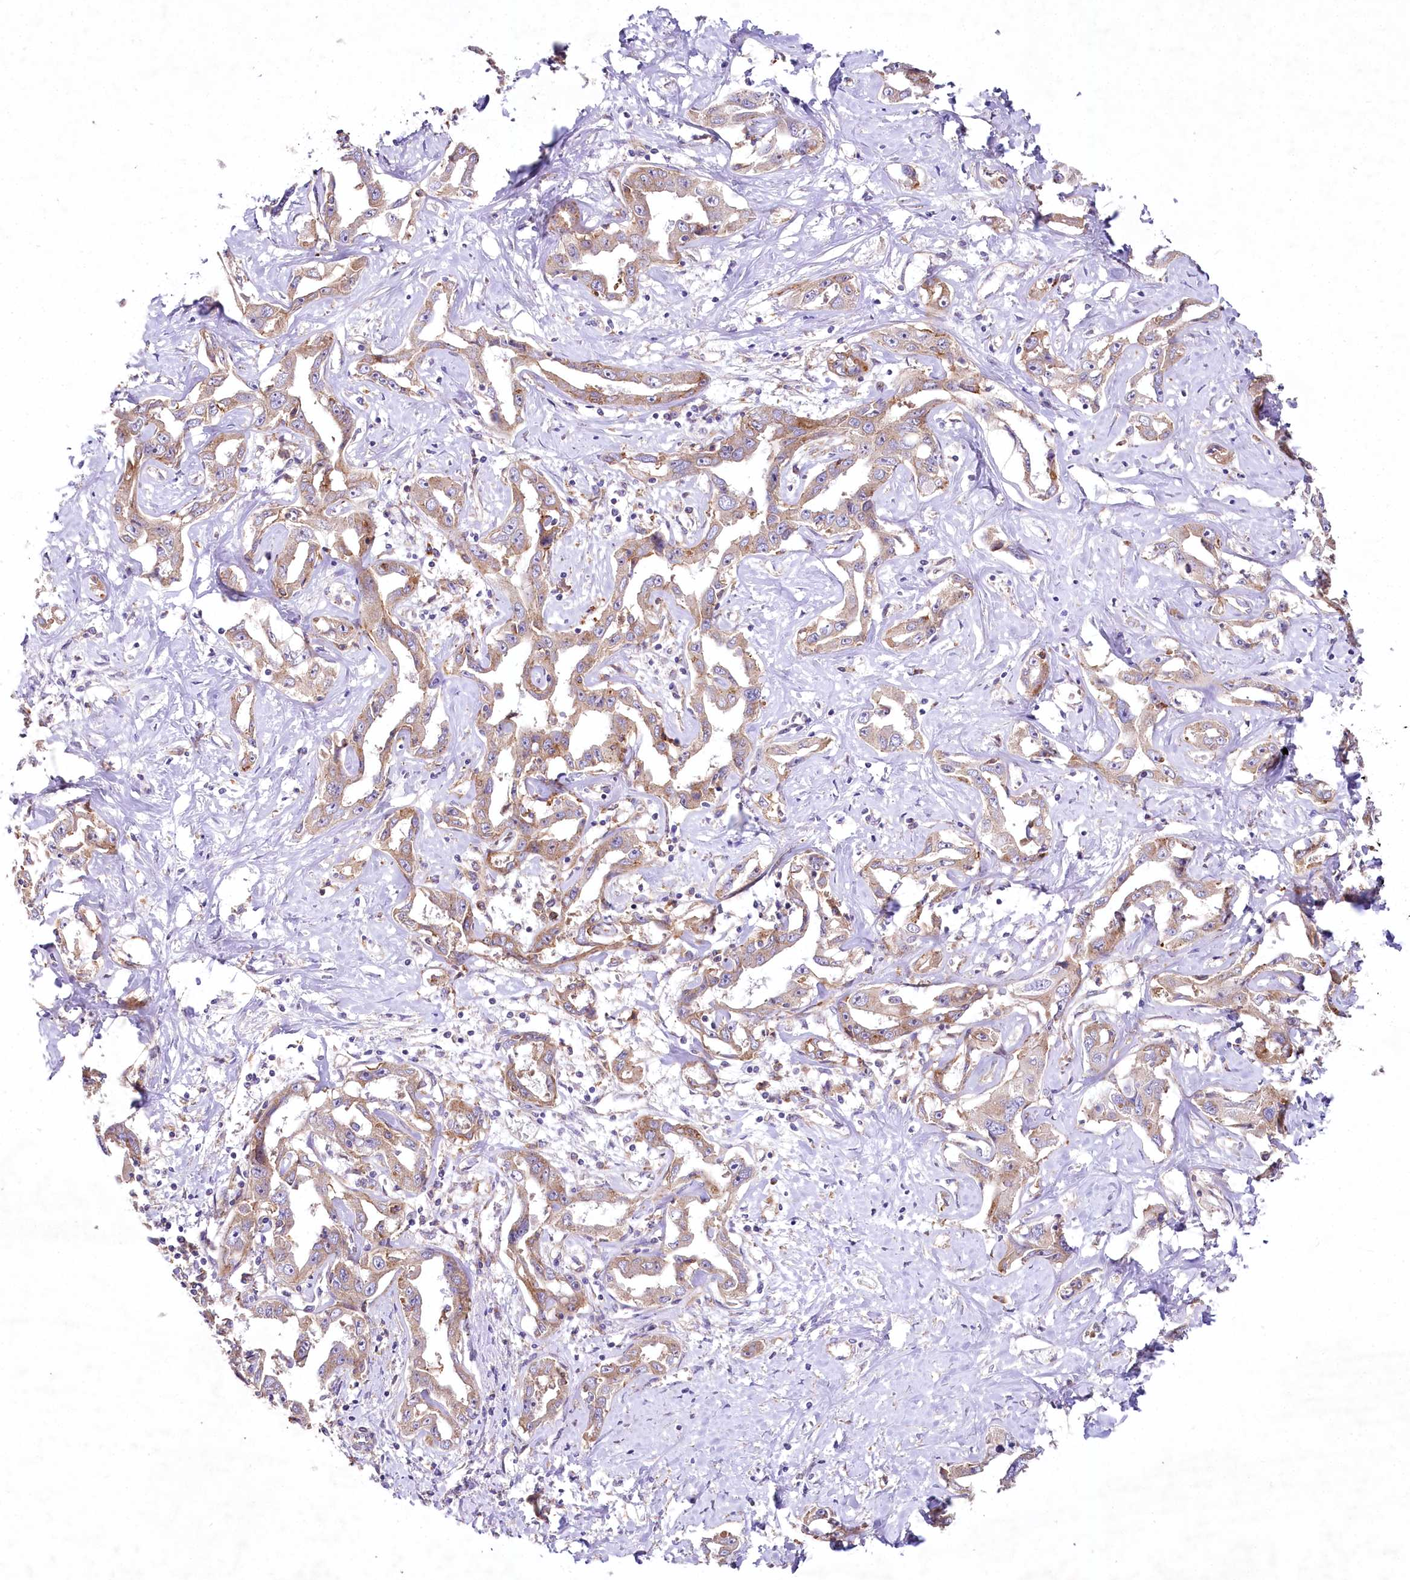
{"staining": {"intensity": "weak", "quantity": ">75%", "location": "cytoplasmic/membranous"}, "tissue": "liver cancer", "cell_type": "Tumor cells", "image_type": "cancer", "snomed": [{"axis": "morphology", "description": "Cholangiocarcinoma"}, {"axis": "topography", "description": "Liver"}], "caption": "This photomicrograph demonstrates liver cancer (cholangiocarcinoma) stained with immunohistochemistry to label a protein in brown. The cytoplasmic/membranous of tumor cells show weak positivity for the protein. Nuclei are counter-stained blue.", "gene": "STX6", "patient": {"sex": "male", "age": 59}}